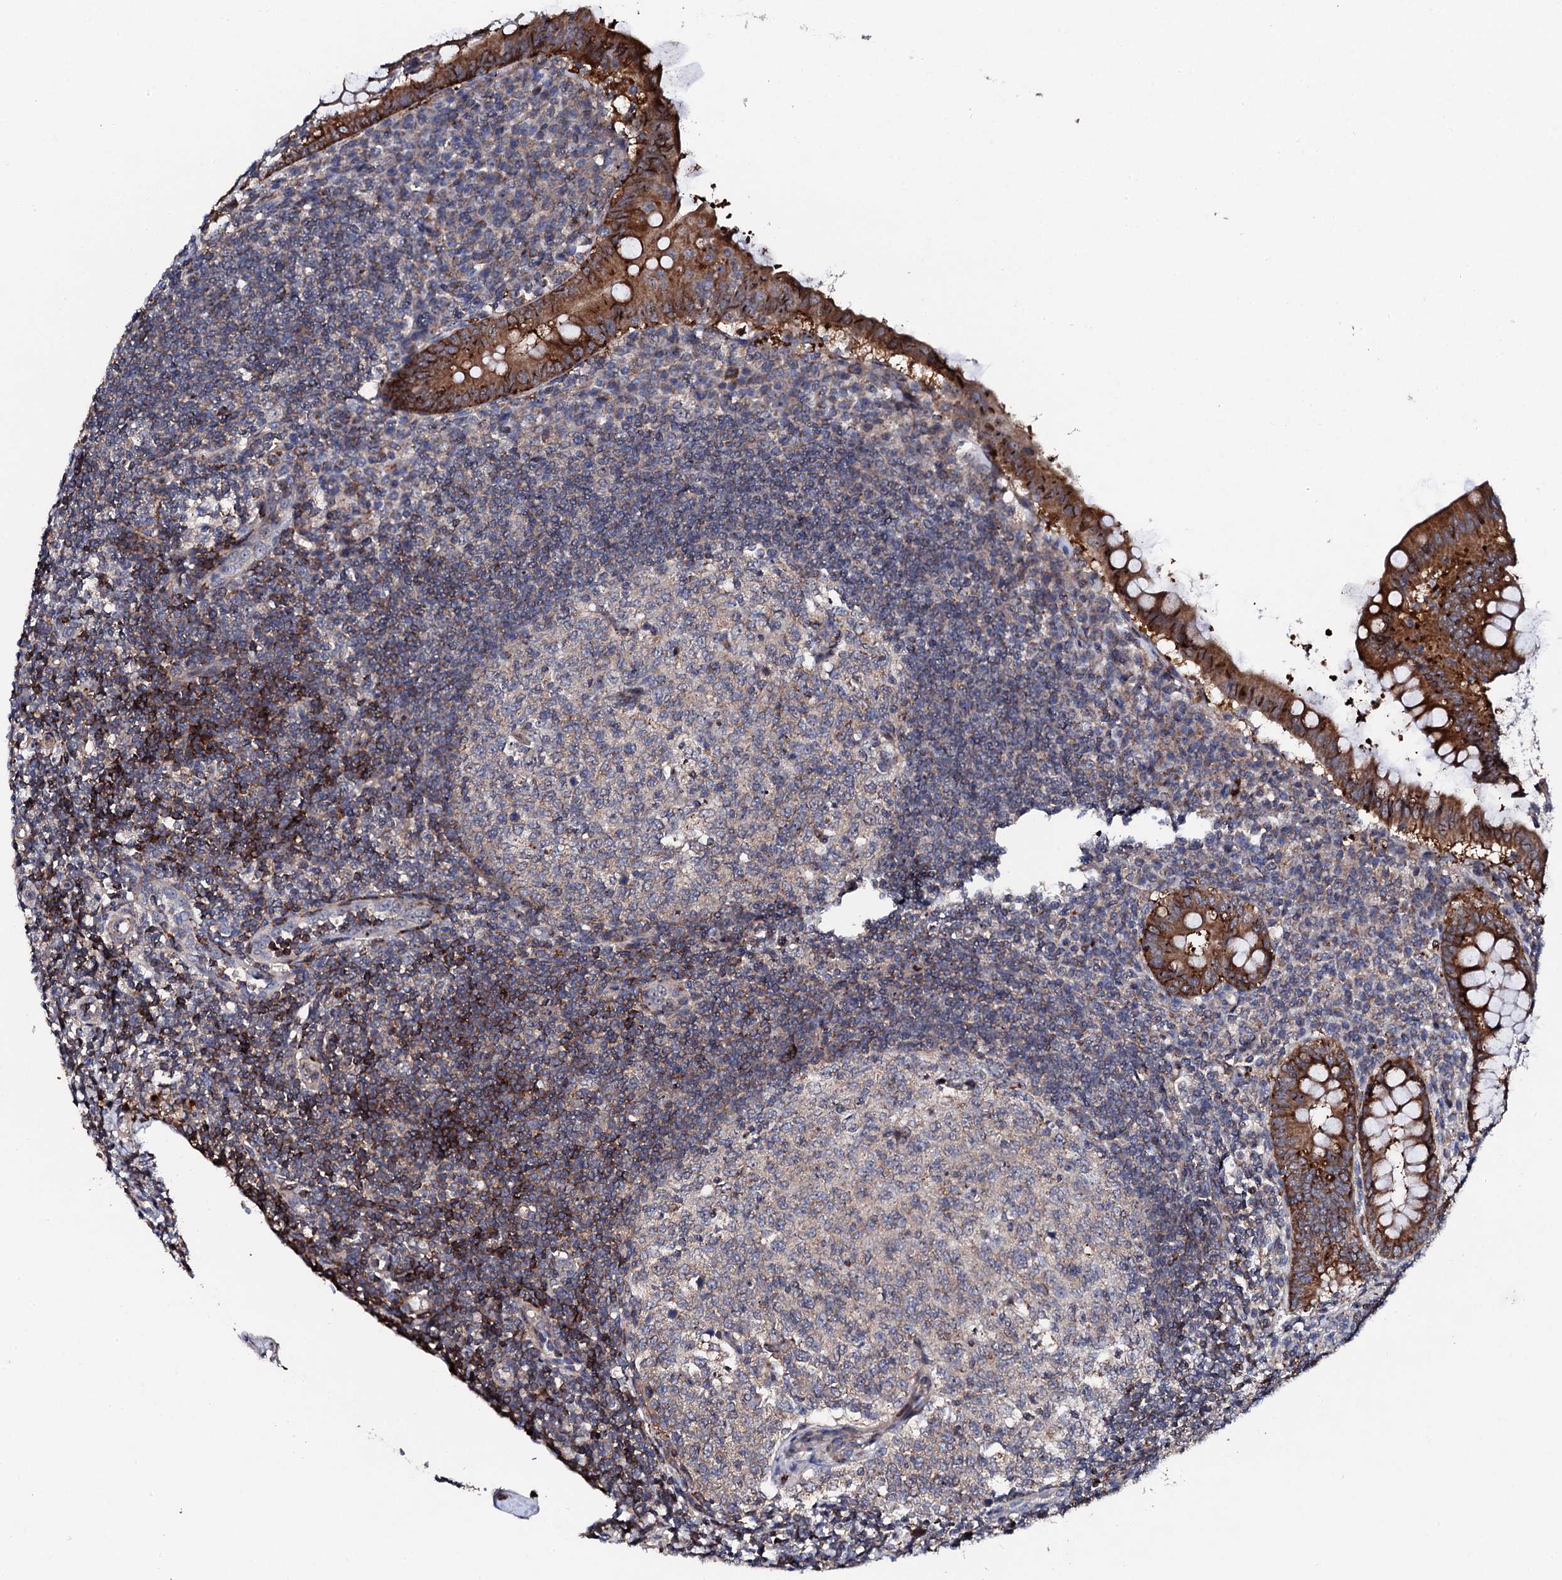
{"staining": {"intensity": "strong", "quantity": ">75%", "location": "cytoplasmic/membranous,nuclear"}, "tissue": "appendix", "cell_type": "Glandular cells", "image_type": "normal", "snomed": [{"axis": "morphology", "description": "Normal tissue, NOS"}, {"axis": "topography", "description": "Appendix"}], "caption": "Protein expression analysis of benign human appendix reveals strong cytoplasmic/membranous,nuclear positivity in about >75% of glandular cells.", "gene": "GTPBP4", "patient": {"sex": "female", "age": 33}}